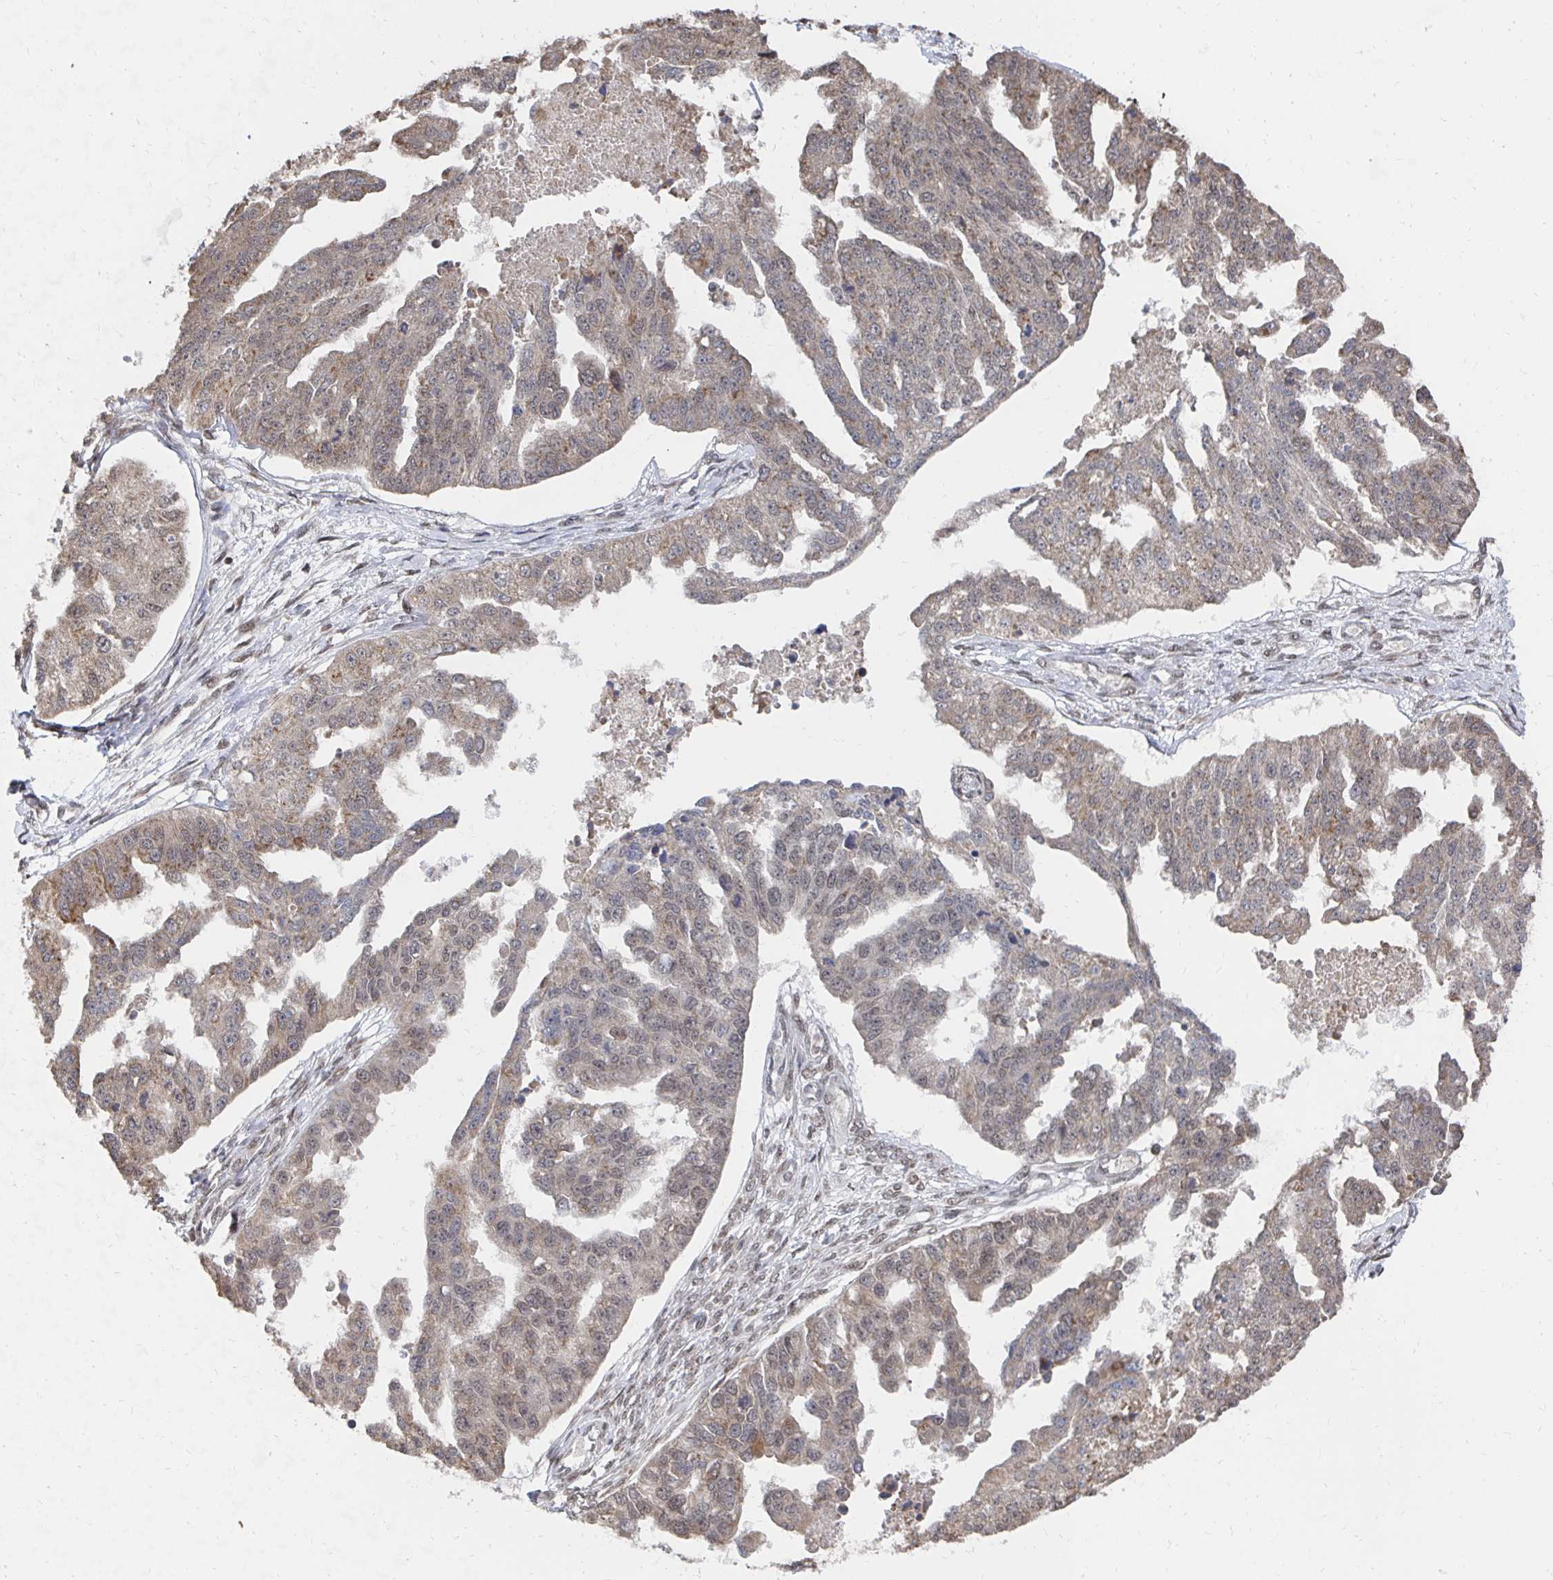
{"staining": {"intensity": "weak", "quantity": ">75%", "location": "cytoplasmic/membranous"}, "tissue": "ovarian cancer", "cell_type": "Tumor cells", "image_type": "cancer", "snomed": [{"axis": "morphology", "description": "Cystadenocarcinoma, serous, NOS"}, {"axis": "topography", "description": "Ovary"}], "caption": "IHC histopathology image of neoplastic tissue: ovarian cancer stained using IHC shows low levels of weak protein expression localized specifically in the cytoplasmic/membranous of tumor cells, appearing as a cytoplasmic/membranous brown color.", "gene": "GTF3C6", "patient": {"sex": "female", "age": 58}}